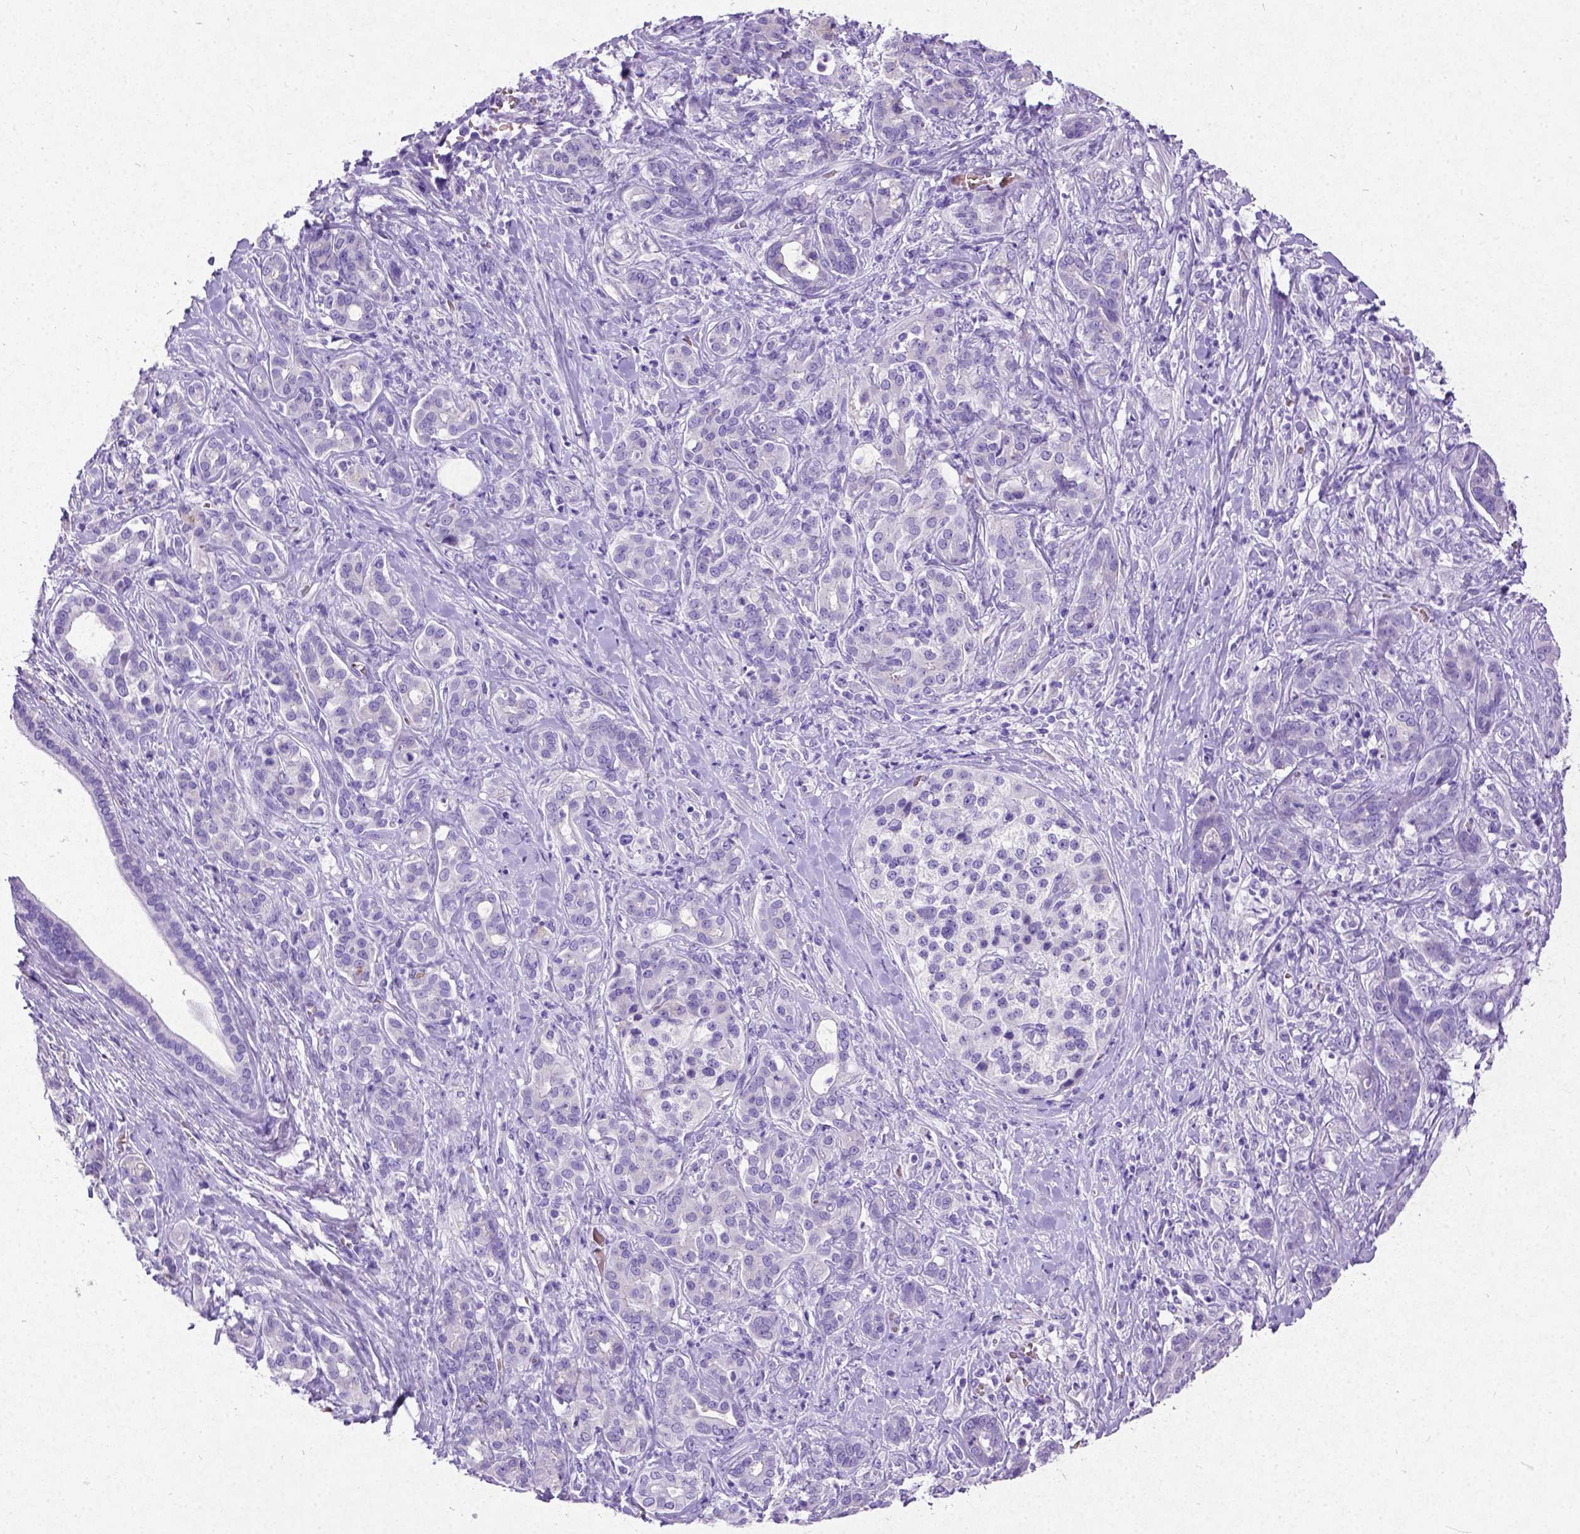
{"staining": {"intensity": "negative", "quantity": "none", "location": "none"}, "tissue": "pancreatic cancer", "cell_type": "Tumor cells", "image_type": "cancer", "snomed": [{"axis": "morphology", "description": "Normal tissue, NOS"}, {"axis": "morphology", "description": "Inflammation, NOS"}, {"axis": "morphology", "description": "Adenocarcinoma, NOS"}, {"axis": "topography", "description": "Pancreas"}], "caption": "Immunohistochemistry (IHC) photomicrograph of pancreatic cancer stained for a protein (brown), which shows no positivity in tumor cells.", "gene": "NEUROD4", "patient": {"sex": "male", "age": 57}}